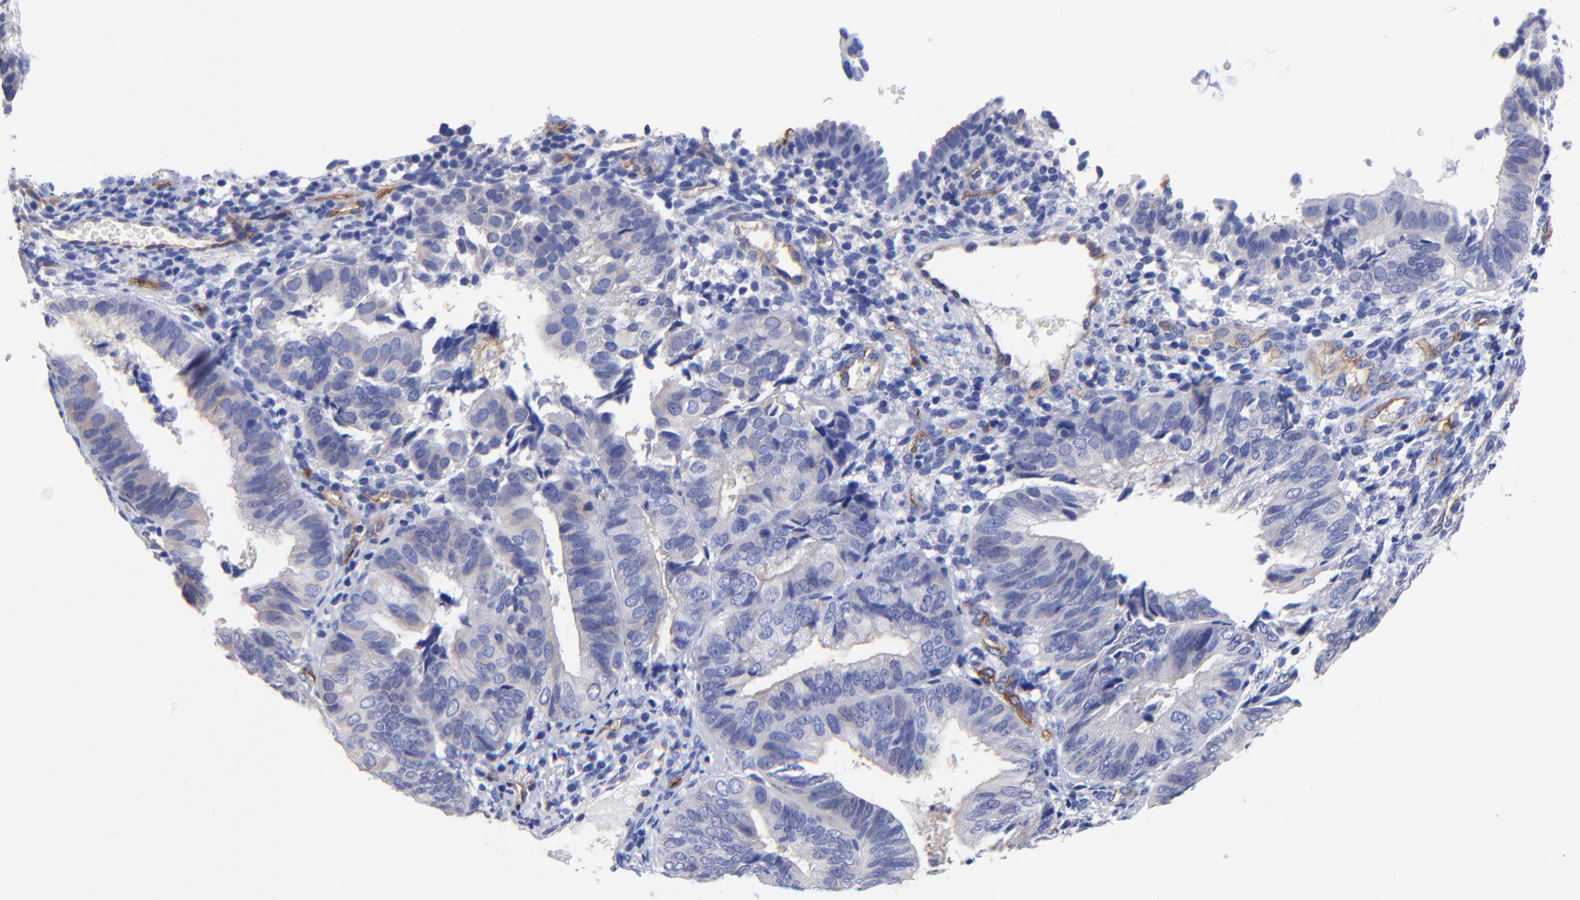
{"staining": {"intensity": "negative", "quantity": "none", "location": "none"}, "tissue": "endometrial cancer", "cell_type": "Tumor cells", "image_type": "cancer", "snomed": [{"axis": "morphology", "description": "Adenocarcinoma, NOS"}, {"axis": "topography", "description": "Endometrium"}], "caption": "Tumor cells show no significant protein expression in endometrial adenocarcinoma.", "gene": "SLC44A2", "patient": {"sex": "female", "age": 63}}